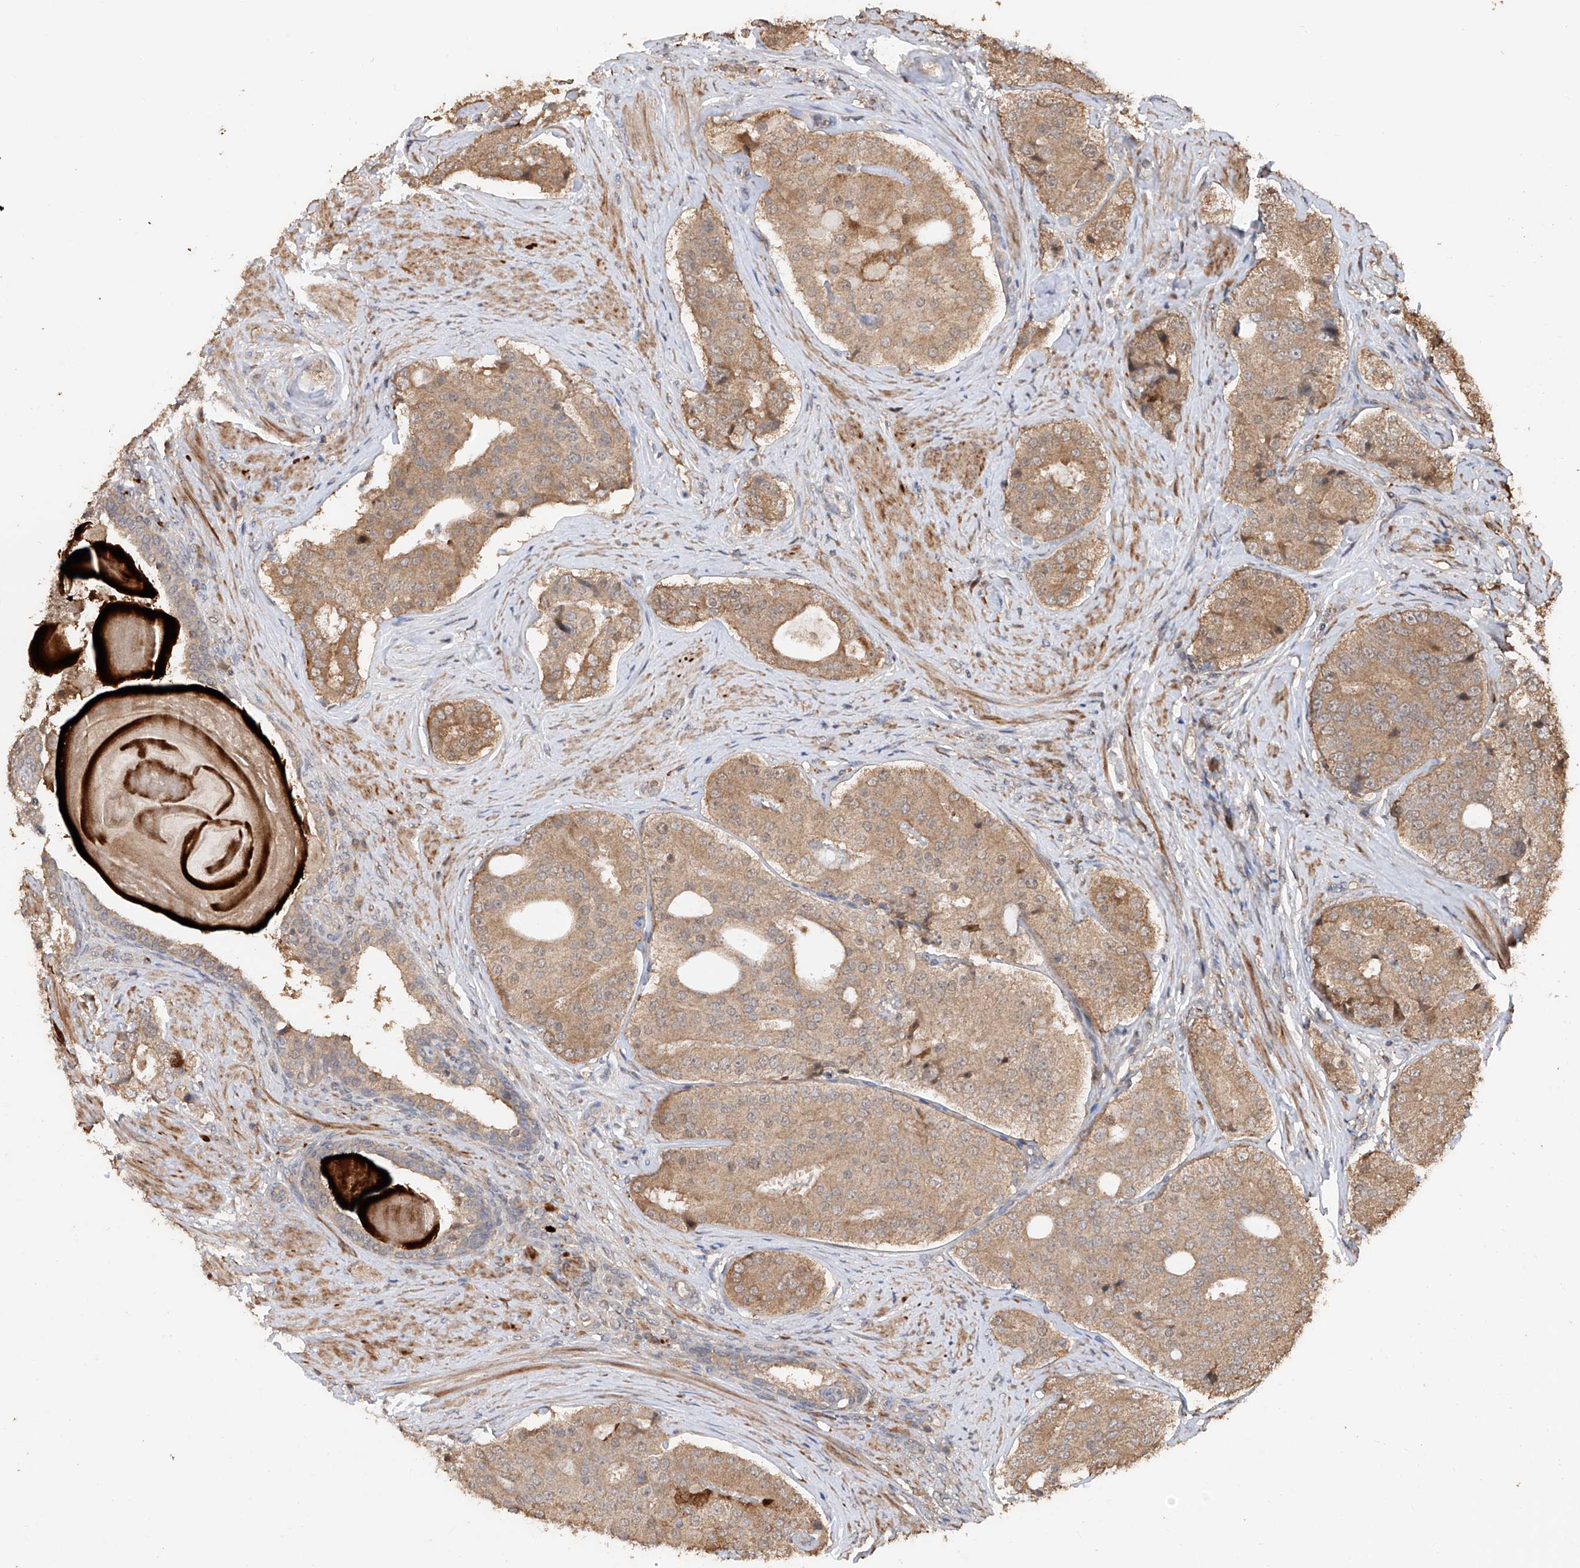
{"staining": {"intensity": "moderate", "quantity": ">75%", "location": "cytoplasmic/membranous"}, "tissue": "prostate cancer", "cell_type": "Tumor cells", "image_type": "cancer", "snomed": [{"axis": "morphology", "description": "Adenocarcinoma, High grade"}, {"axis": "topography", "description": "Prostate"}], "caption": "Protein expression analysis of prostate high-grade adenocarcinoma shows moderate cytoplasmic/membranous positivity in about >75% of tumor cells. Using DAB (brown) and hematoxylin (blue) stains, captured at high magnification using brightfield microscopy.", "gene": "FAM135A", "patient": {"sex": "male", "age": 56}}